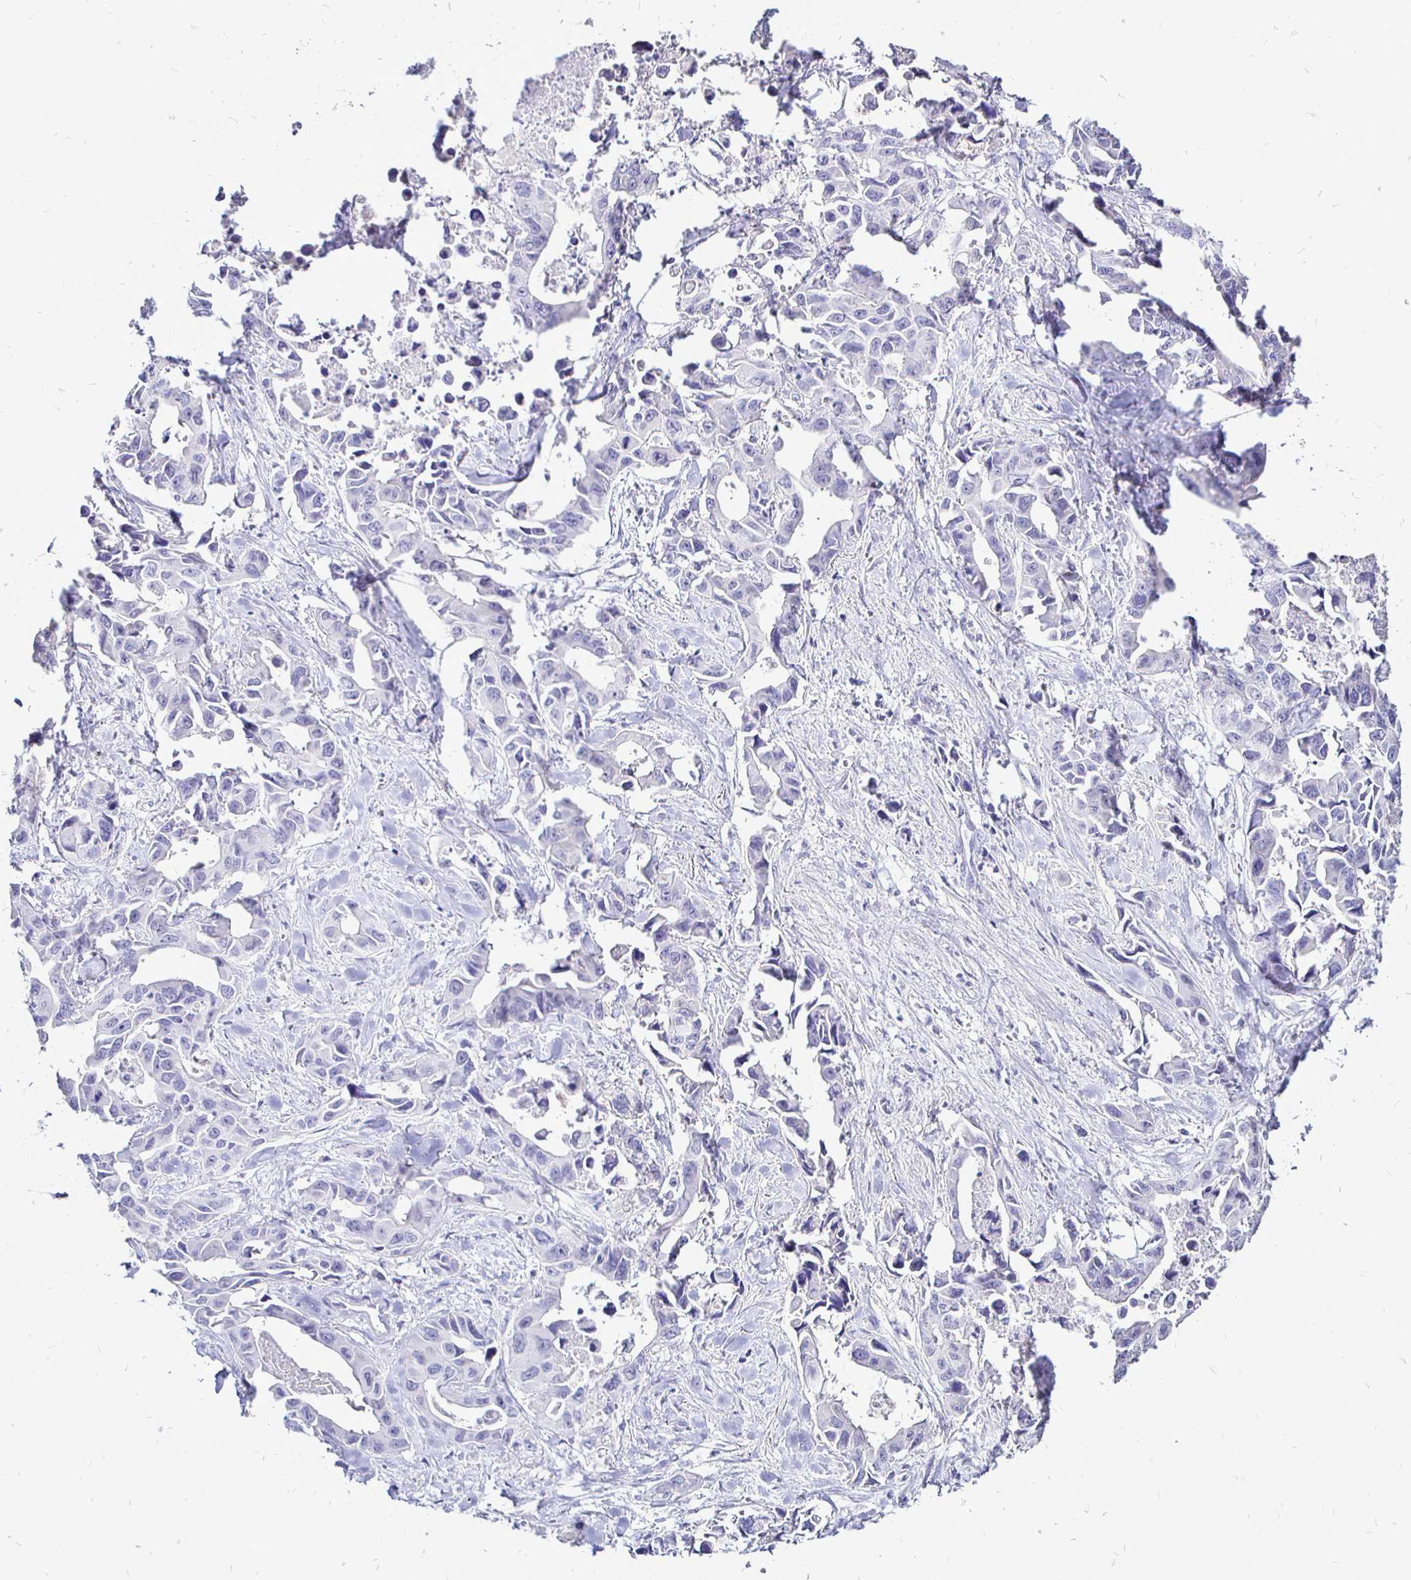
{"staining": {"intensity": "negative", "quantity": "none", "location": "none"}, "tissue": "lung cancer", "cell_type": "Tumor cells", "image_type": "cancer", "snomed": [{"axis": "morphology", "description": "Adenocarcinoma, NOS"}, {"axis": "topography", "description": "Lung"}], "caption": "Immunohistochemical staining of human lung cancer reveals no significant expression in tumor cells.", "gene": "IRGC", "patient": {"sex": "male", "age": 64}}